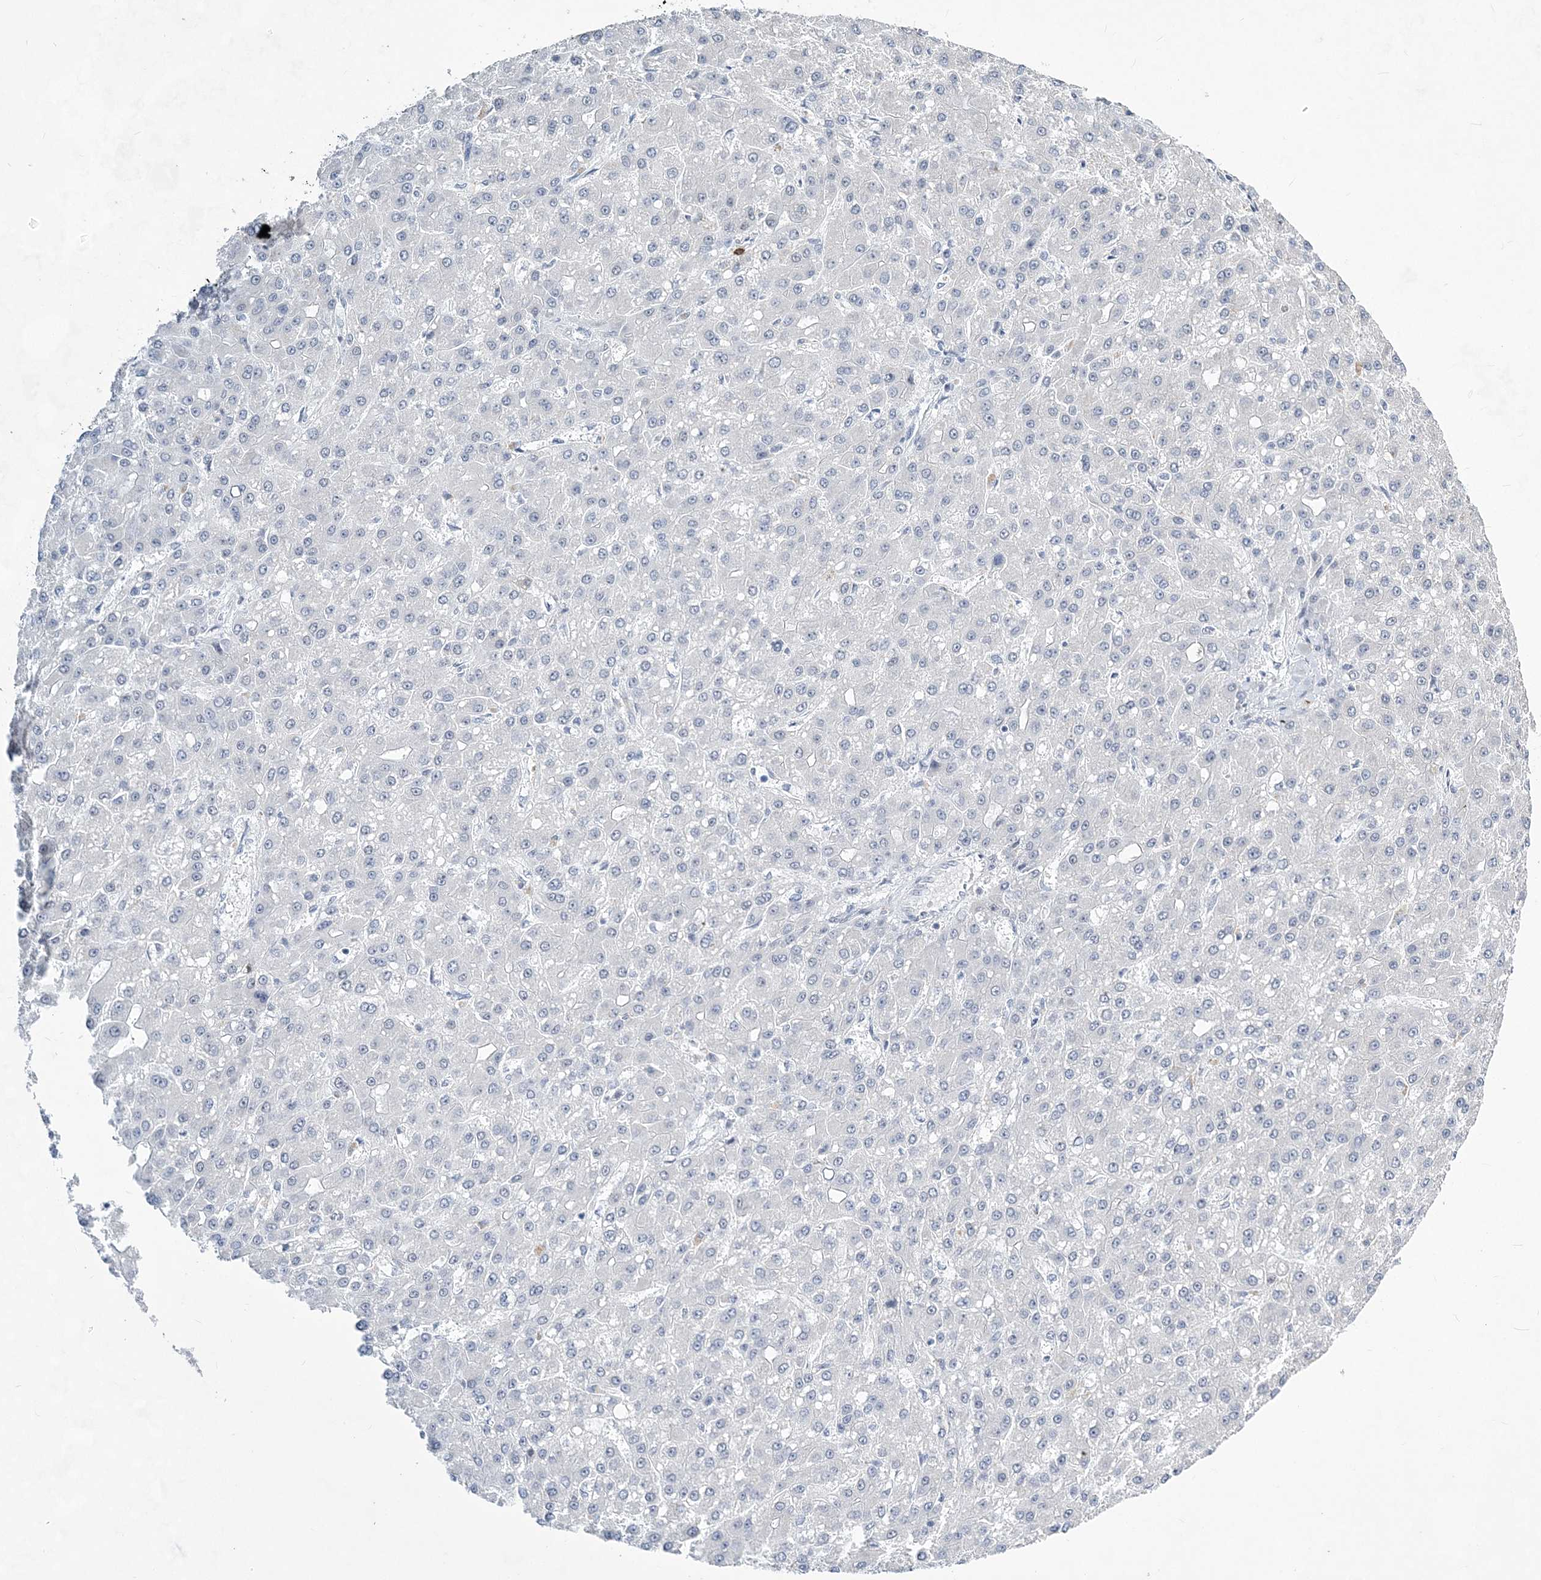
{"staining": {"intensity": "negative", "quantity": "none", "location": "none"}, "tissue": "liver cancer", "cell_type": "Tumor cells", "image_type": "cancer", "snomed": [{"axis": "morphology", "description": "Carcinoma, Hepatocellular, NOS"}, {"axis": "topography", "description": "Liver"}], "caption": "Immunohistochemical staining of liver cancer demonstrates no significant expression in tumor cells.", "gene": "ZBTB7A", "patient": {"sex": "male", "age": 67}}